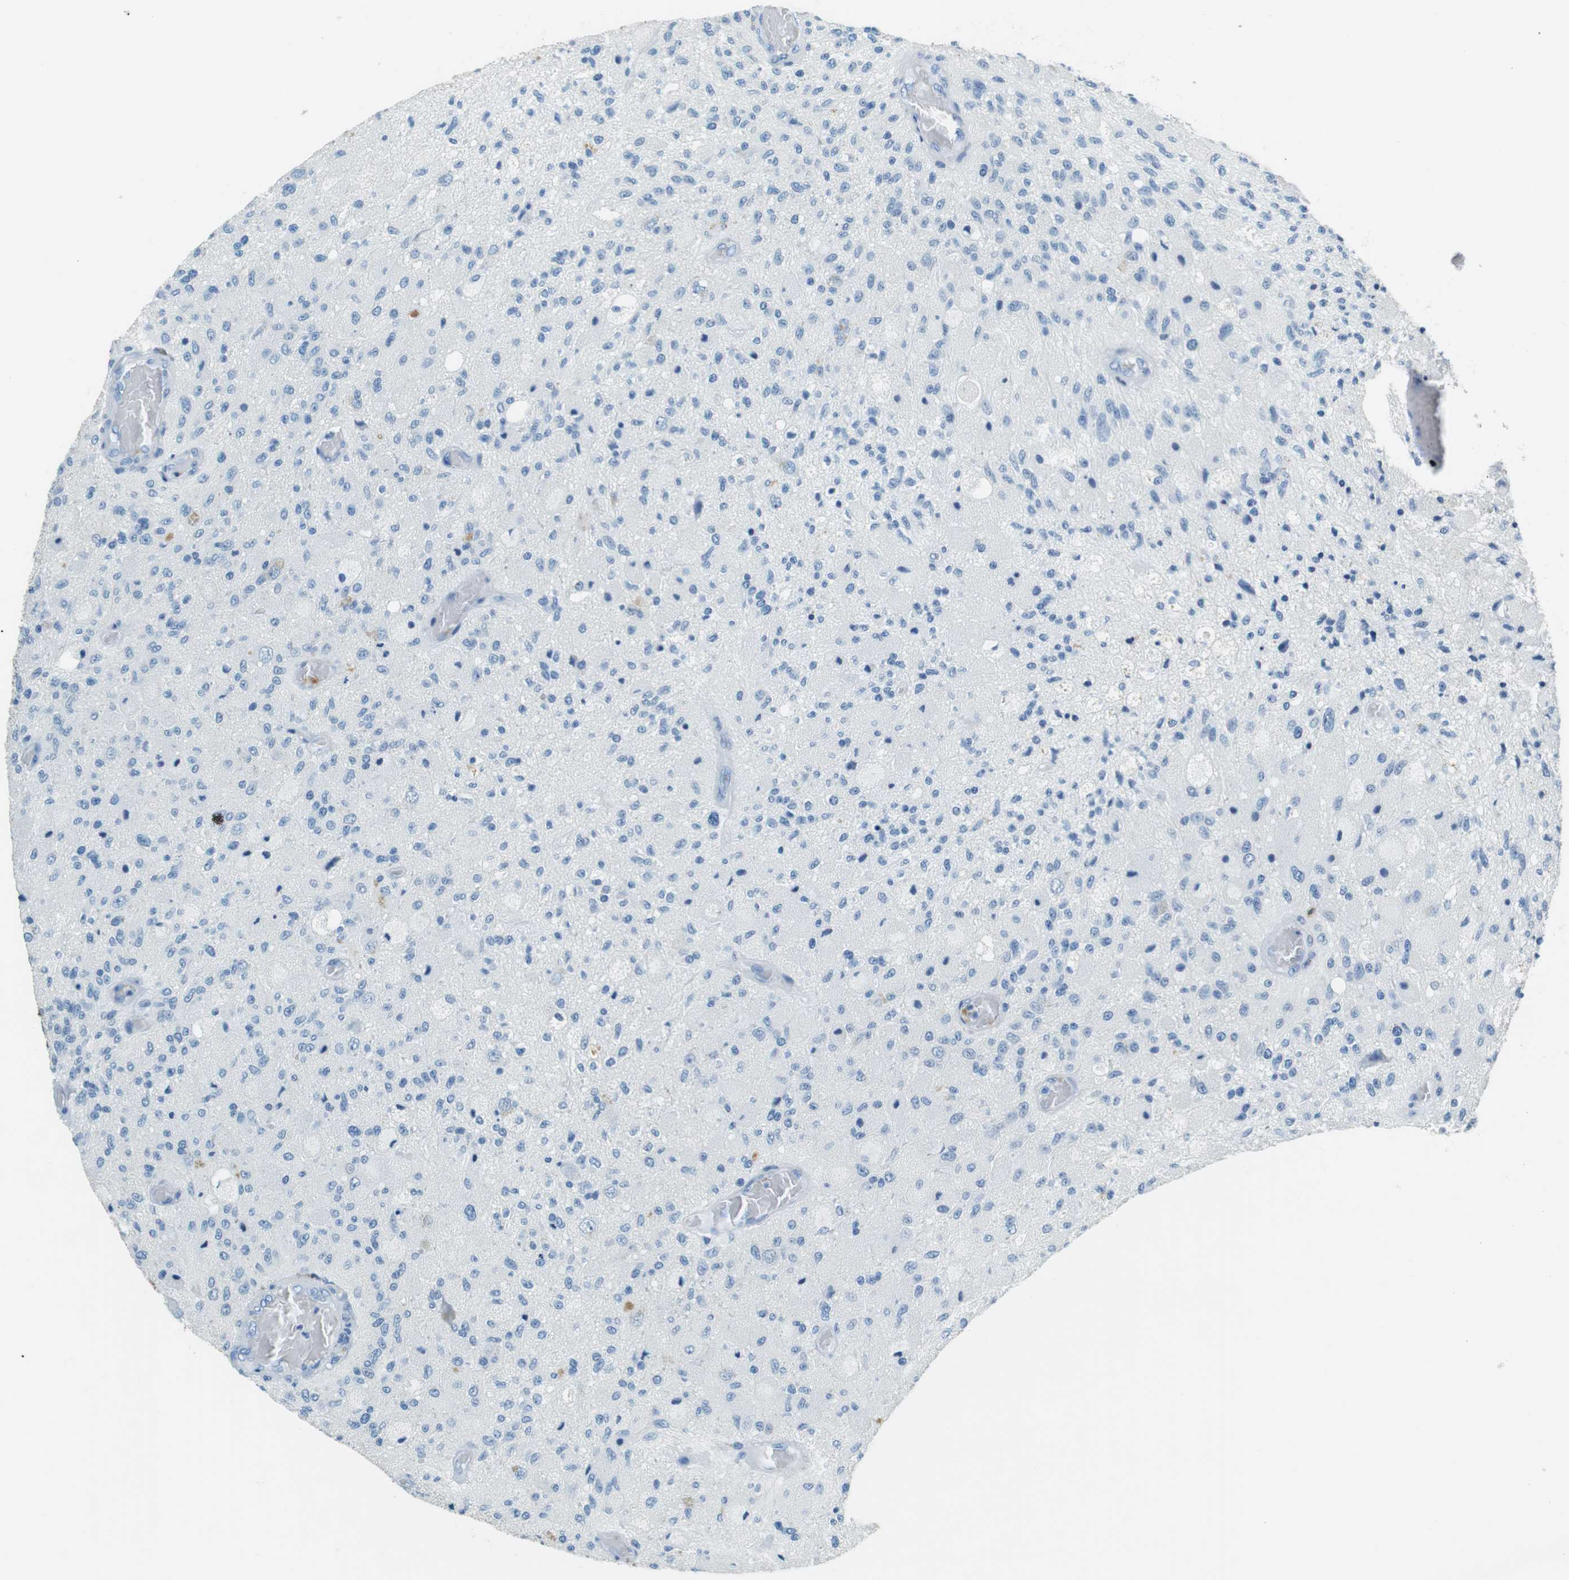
{"staining": {"intensity": "negative", "quantity": "none", "location": "none"}, "tissue": "glioma", "cell_type": "Tumor cells", "image_type": "cancer", "snomed": [{"axis": "morphology", "description": "Normal tissue, NOS"}, {"axis": "morphology", "description": "Glioma, malignant, High grade"}, {"axis": "topography", "description": "Cerebral cortex"}], "caption": "High-grade glioma (malignant) stained for a protein using immunohistochemistry shows no expression tumor cells.", "gene": "LAT", "patient": {"sex": "male", "age": 77}}